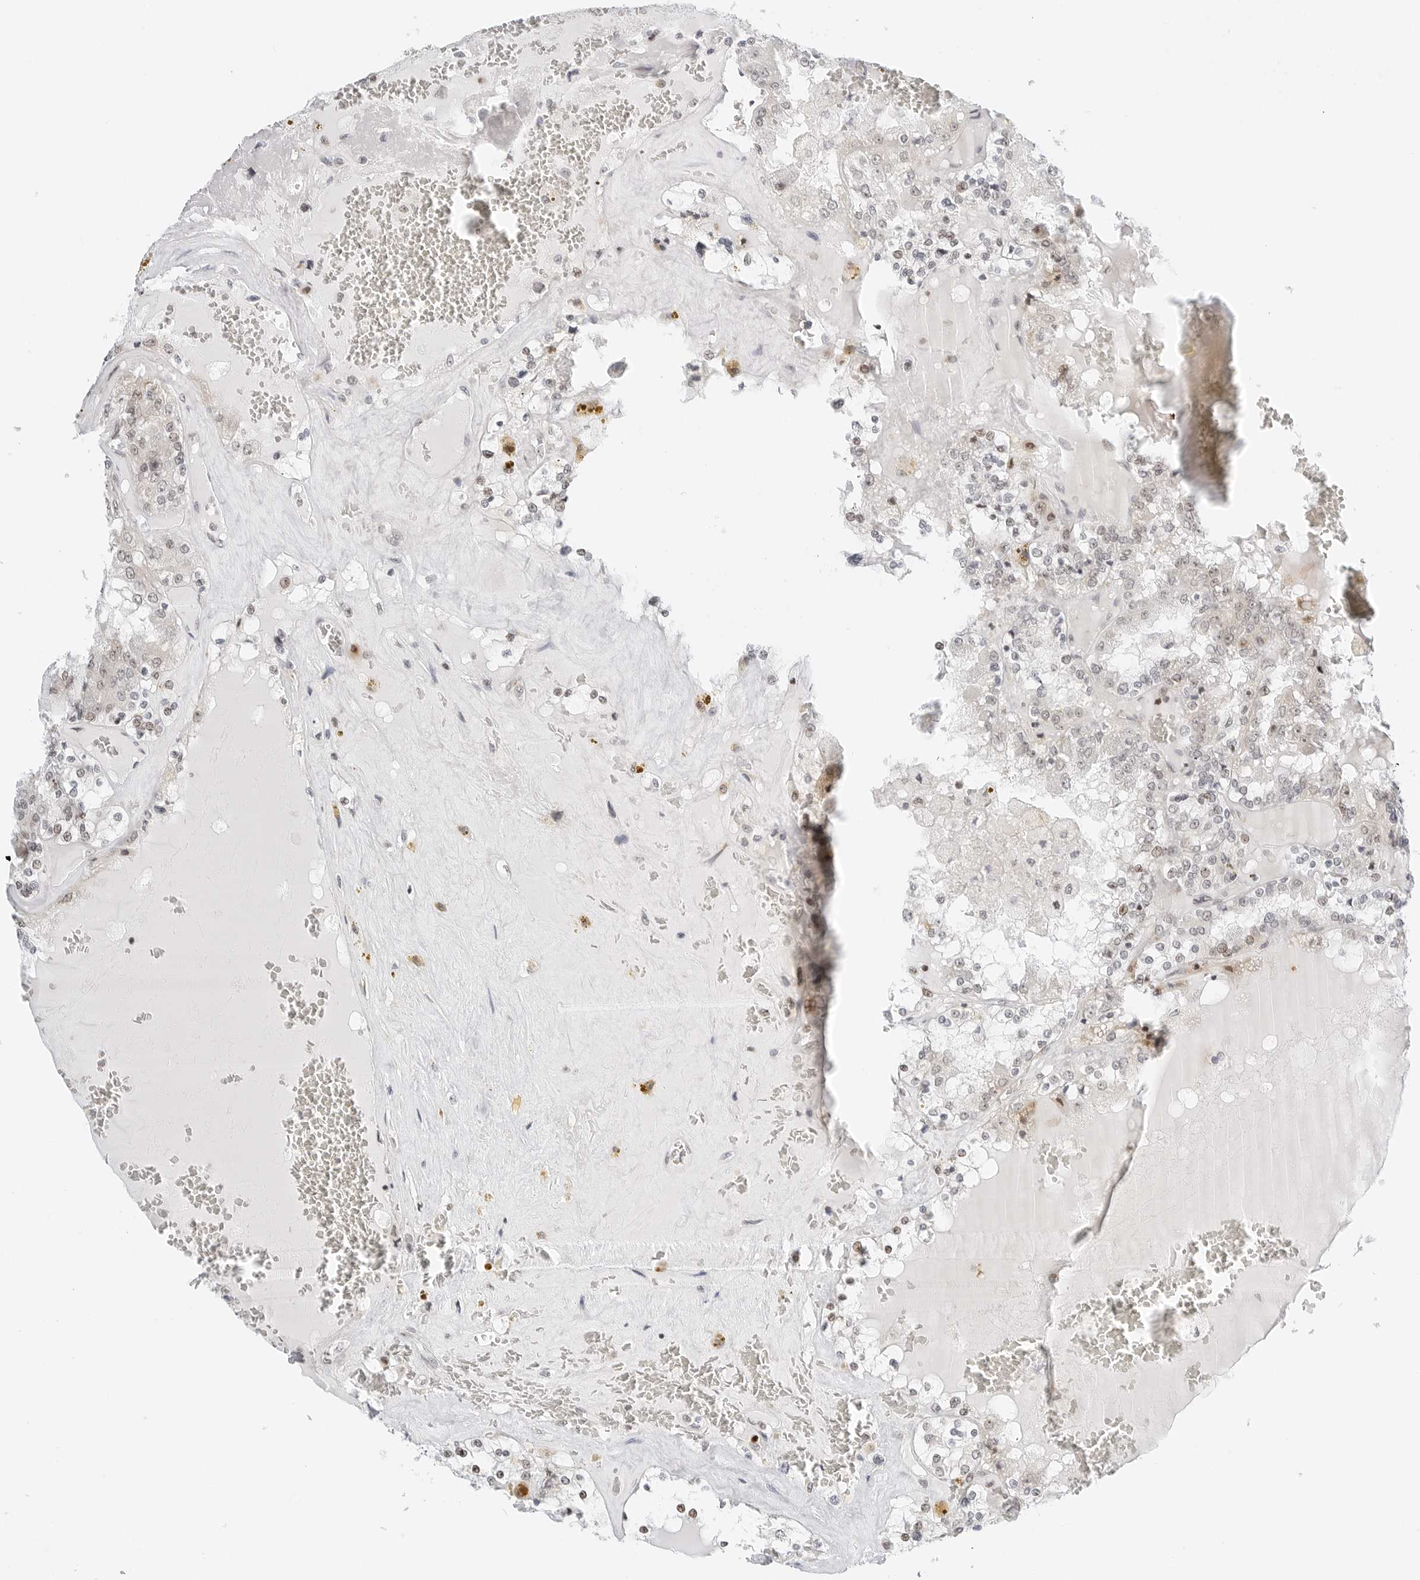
{"staining": {"intensity": "weak", "quantity": "<25%", "location": "nuclear"}, "tissue": "renal cancer", "cell_type": "Tumor cells", "image_type": "cancer", "snomed": [{"axis": "morphology", "description": "Adenocarcinoma, NOS"}, {"axis": "topography", "description": "Kidney"}], "caption": "Immunohistochemical staining of human renal cancer demonstrates no significant expression in tumor cells.", "gene": "RIMKLA", "patient": {"sex": "female", "age": 56}}